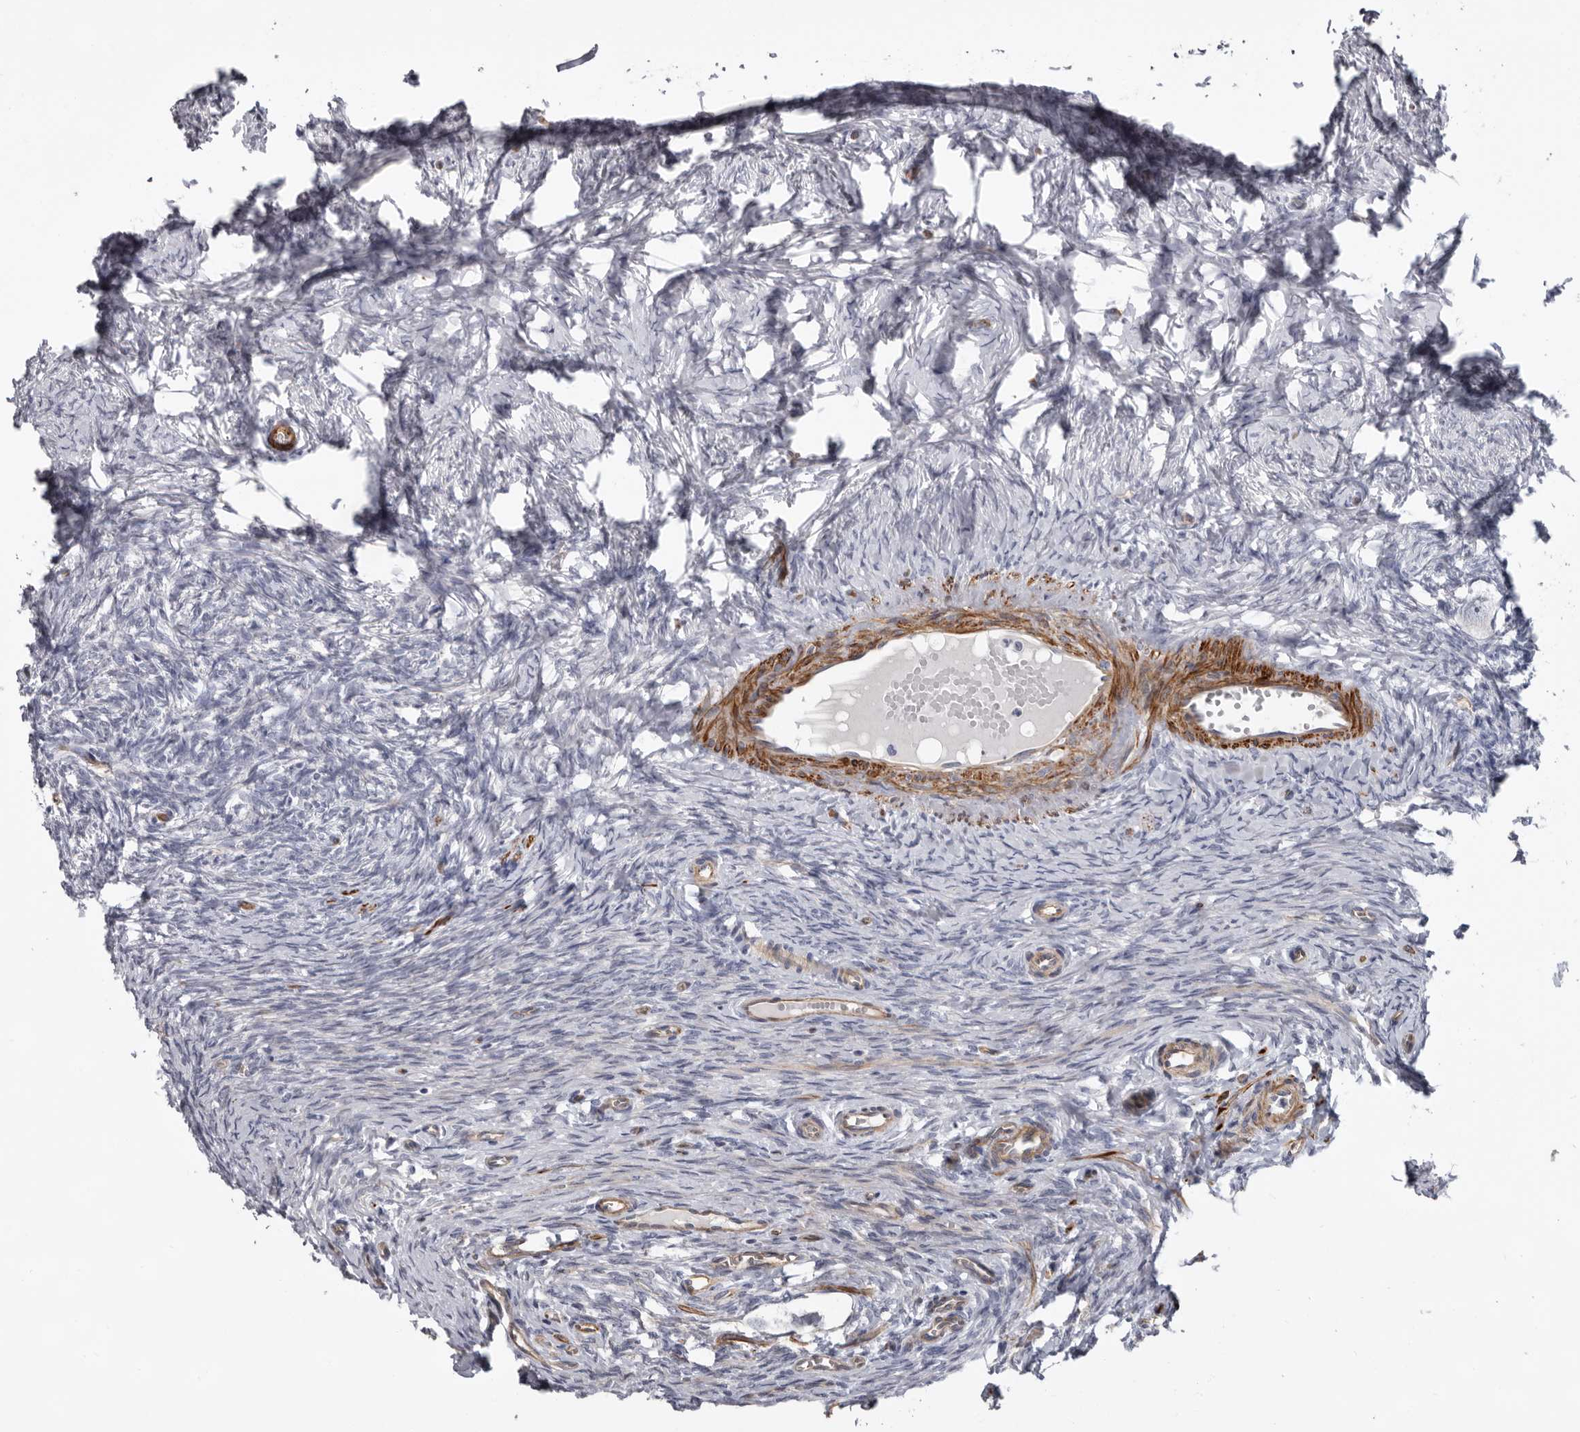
{"staining": {"intensity": "negative", "quantity": "none", "location": "none"}, "tissue": "ovary", "cell_type": "Ovarian stroma cells", "image_type": "normal", "snomed": [{"axis": "morphology", "description": "Adenocarcinoma, NOS"}, {"axis": "topography", "description": "Endometrium"}], "caption": "DAB immunohistochemical staining of normal human ovary reveals no significant expression in ovarian stroma cells. (IHC, brightfield microscopy, high magnification).", "gene": "ADGRL4", "patient": {"sex": "female", "age": 32}}